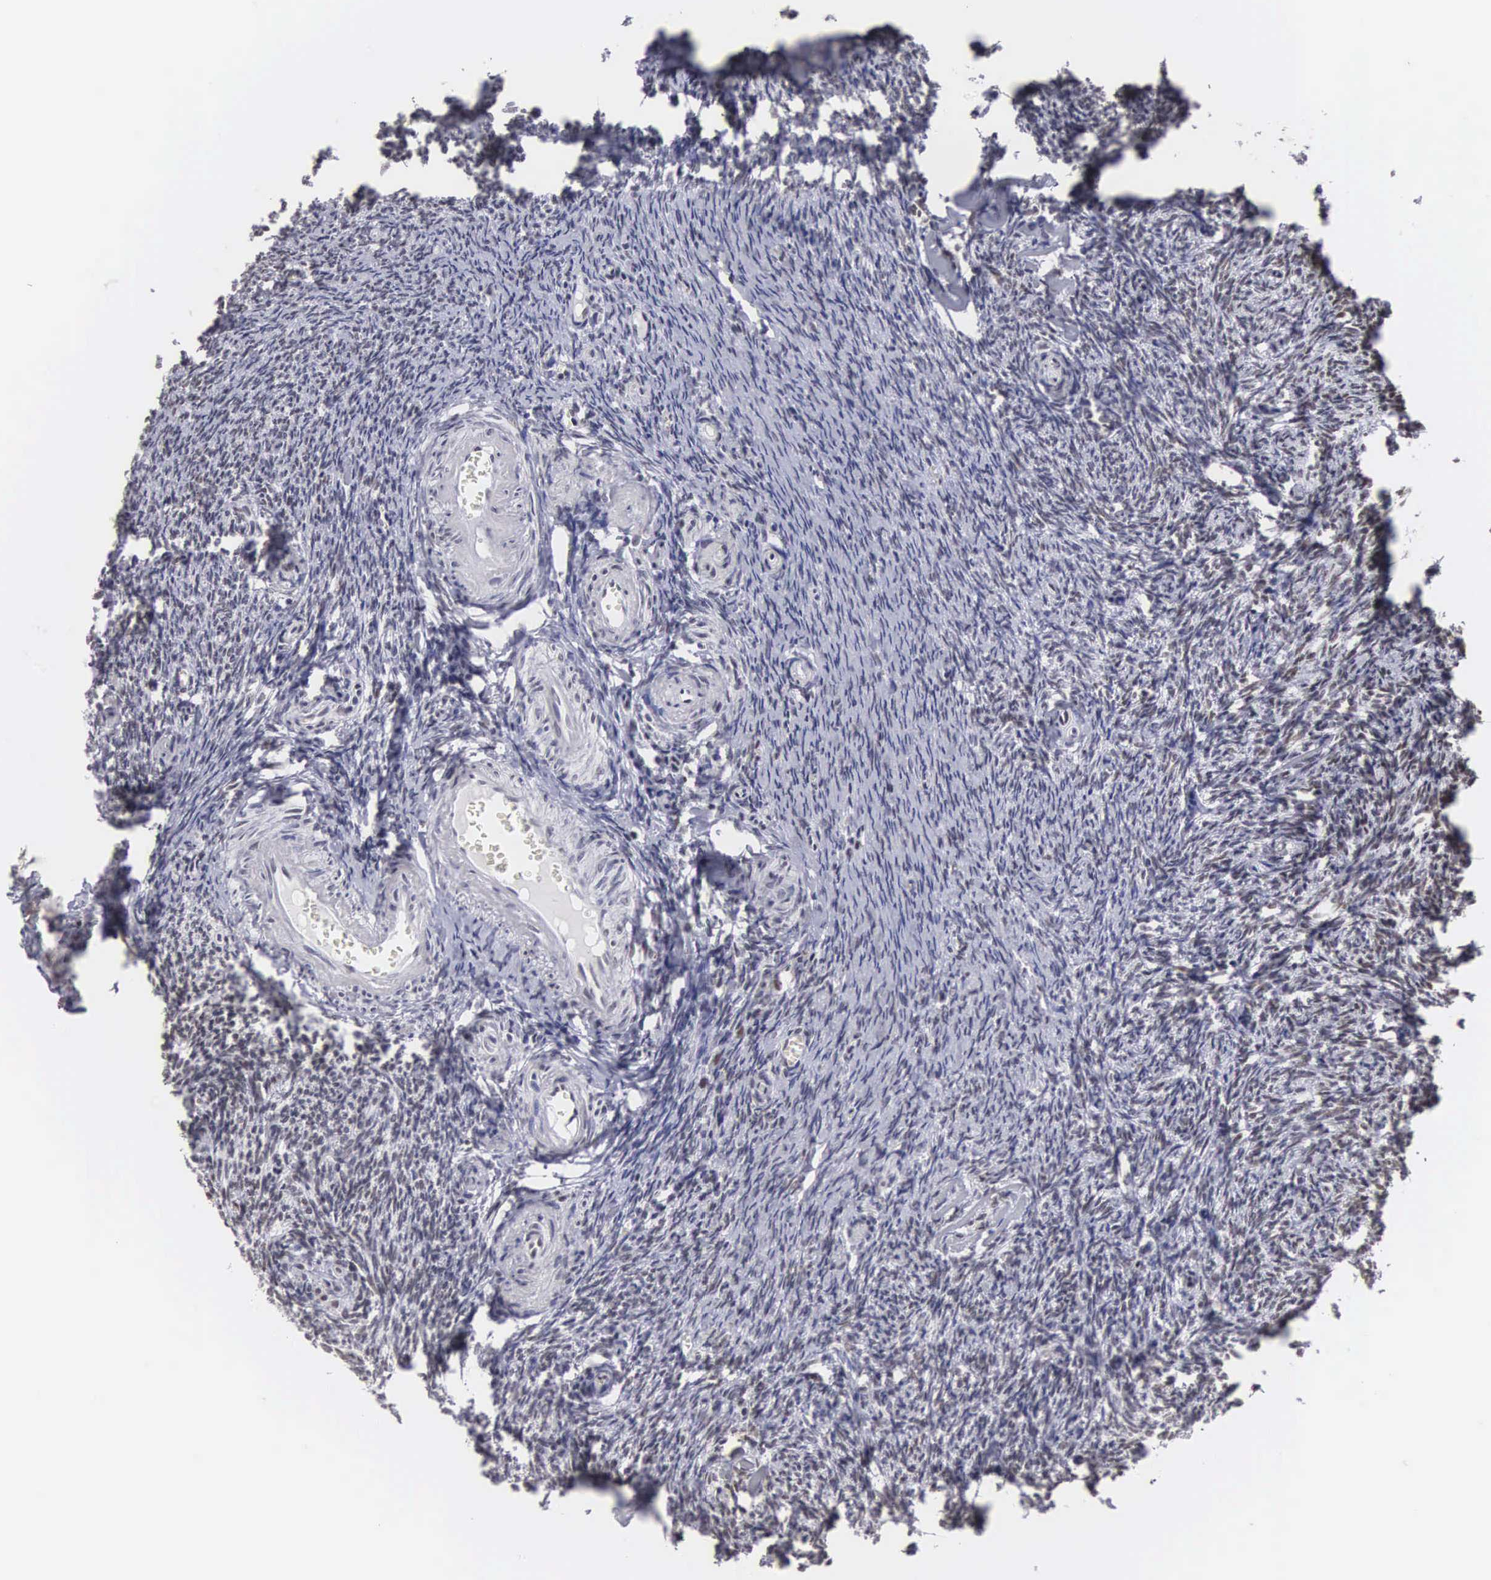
{"staining": {"intensity": "moderate", "quantity": "25%-75%", "location": "nuclear"}, "tissue": "ovary", "cell_type": "Follicle cells", "image_type": "normal", "snomed": [{"axis": "morphology", "description": "Normal tissue, NOS"}, {"axis": "topography", "description": "Ovary"}], "caption": "Immunohistochemical staining of benign ovary shows medium levels of moderate nuclear staining in about 25%-75% of follicle cells.", "gene": "CSTF2", "patient": {"sex": "female", "age": 54}}